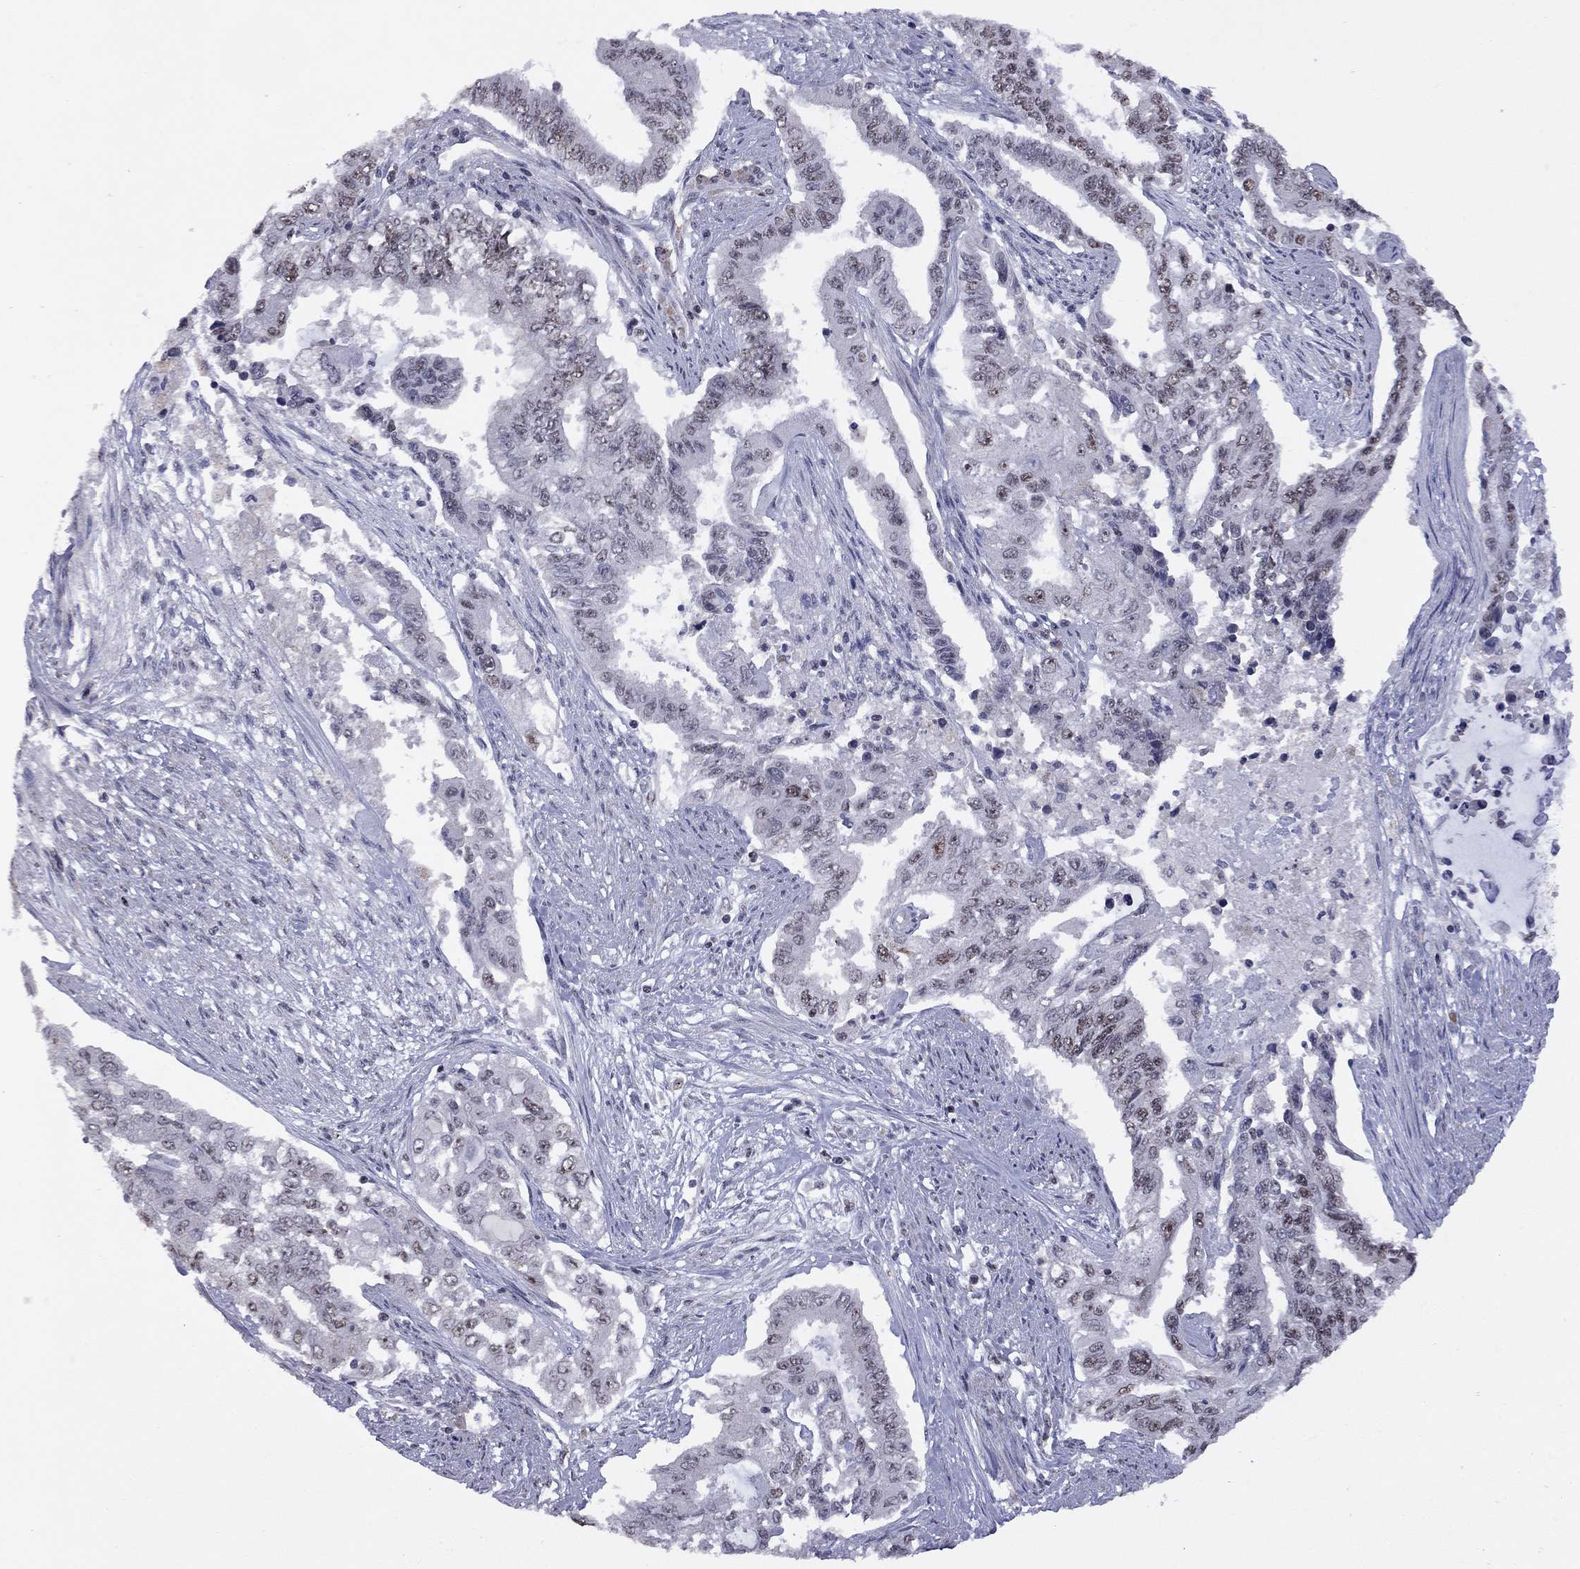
{"staining": {"intensity": "moderate", "quantity": "<25%", "location": "nuclear"}, "tissue": "endometrial cancer", "cell_type": "Tumor cells", "image_type": "cancer", "snomed": [{"axis": "morphology", "description": "Adenocarcinoma, NOS"}, {"axis": "topography", "description": "Uterus"}], "caption": "A brown stain highlights moderate nuclear expression of a protein in human adenocarcinoma (endometrial) tumor cells. Using DAB (brown) and hematoxylin (blue) stains, captured at high magnification using brightfield microscopy.", "gene": "SPOUT1", "patient": {"sex": "female", "age": 59}}